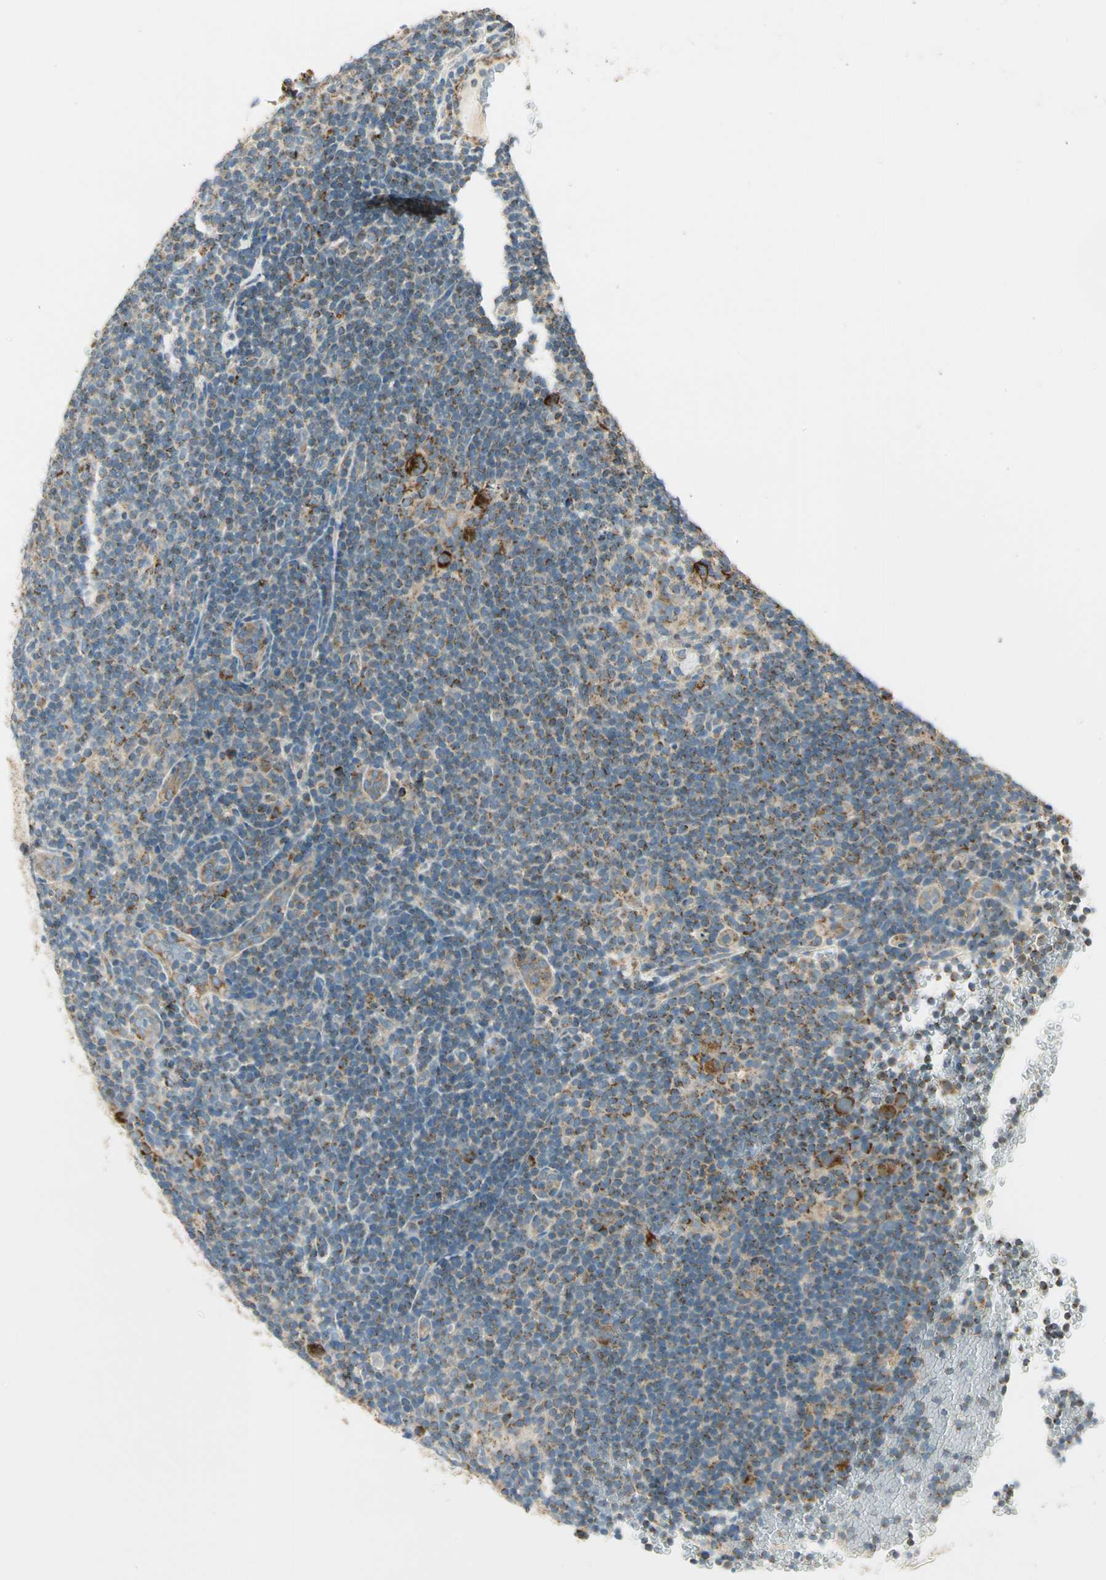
{"staining": {"intensity": "strong", "quantity": ">75%", "location": "cytoplasmic/membranous"}, "tissue": "lymphoma", "cell_type": "Tumor cells", "image_type": "cancer", "snomed": [{"axis": "morphology", "description": "Hodgkin's disease, NOS"}, {"axis": "topography", "description": "Lymph node"}], "caption": "Hodgkin's disease stained with a brown dye reveals strong cytoplasmic/membranous positive expression in about >75% of tumor cells.", "gene": "EPHB3", "patient": {"sex": "female", "age": 57}}